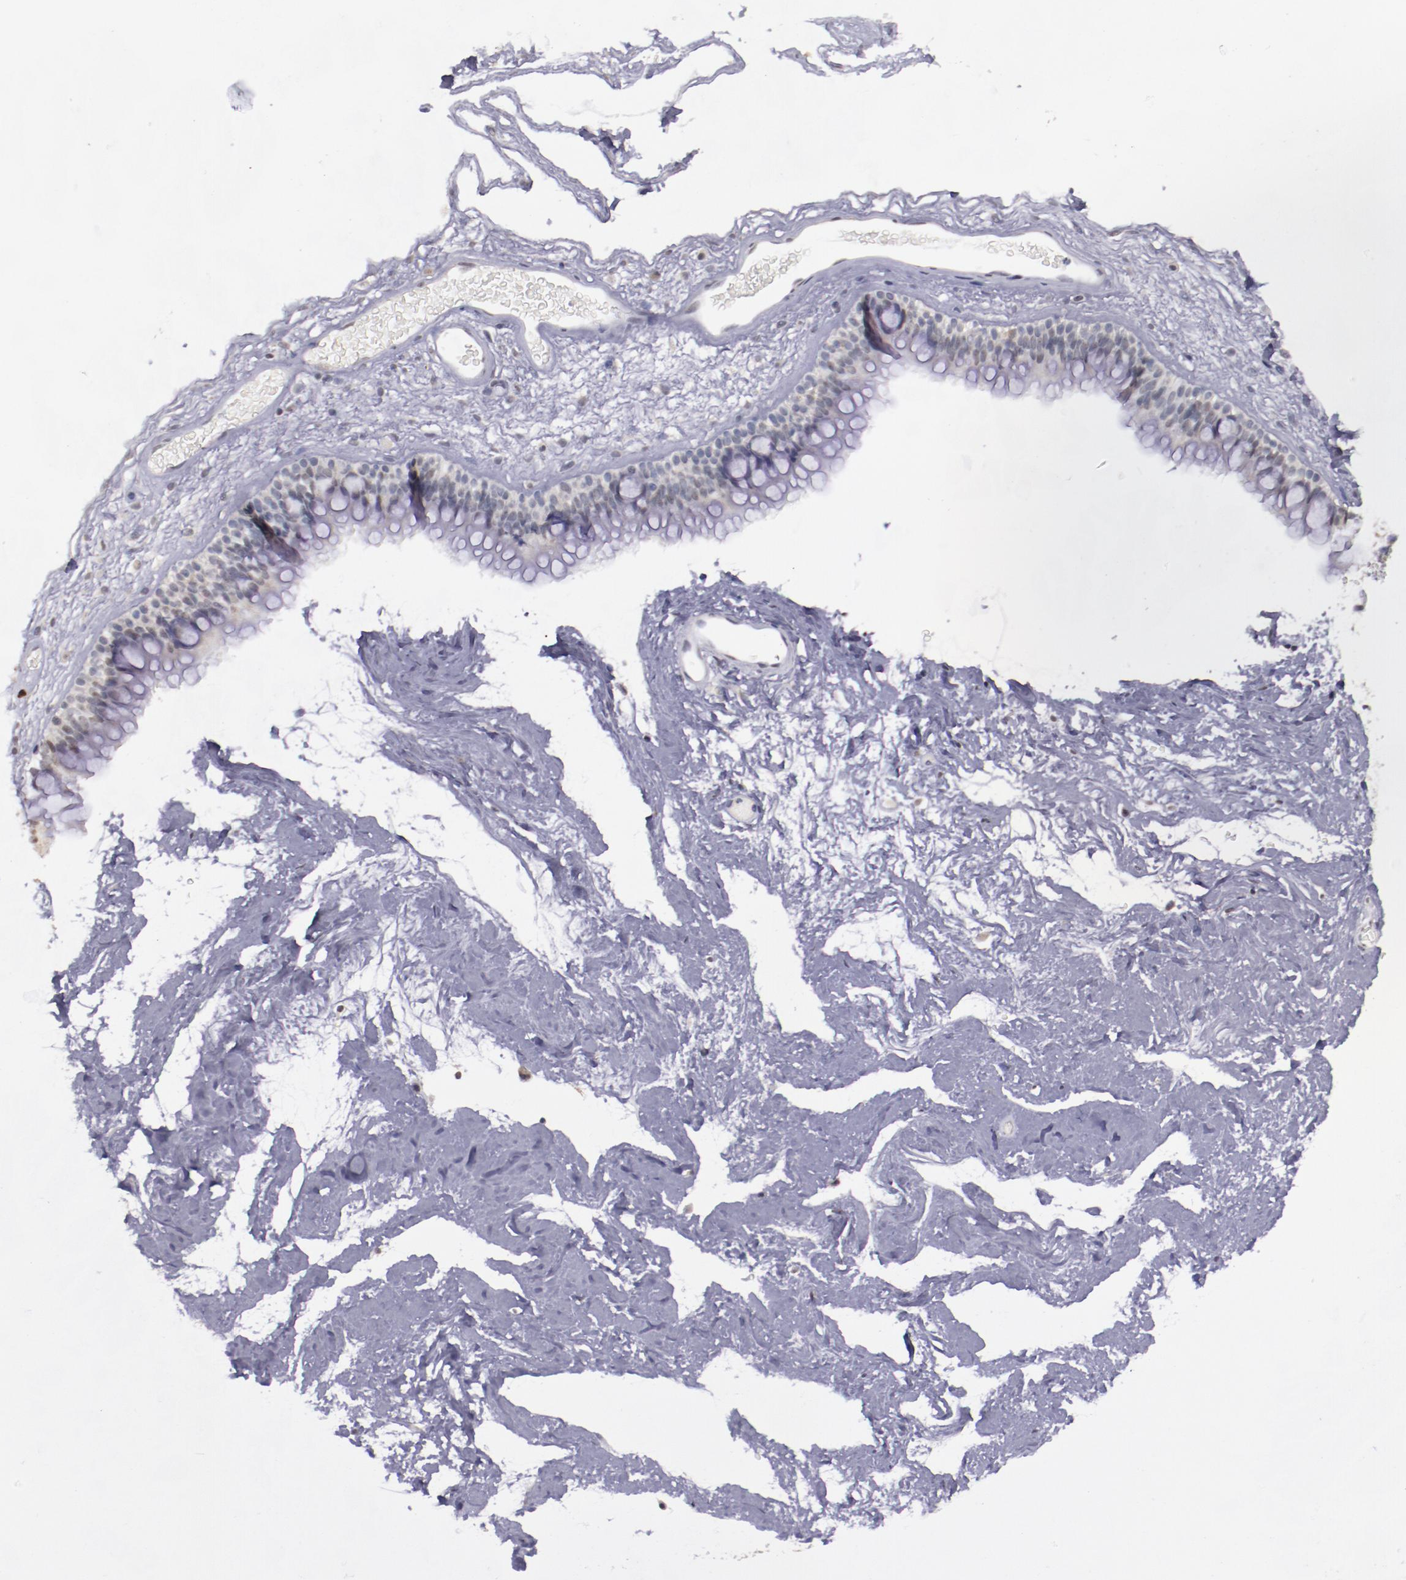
{"staining": {"intensity": "weak", "quantity": "25%-75%", "location": "nuclear"}, "tissue": "nasopharynx", "cell_type": "Respiratory epithelial cells", "image_type": "normal", "snomed": [{"axis": "morphology", "description": "Normal tissue, NOS"}, {"axis": "morphology", "description": "Inflammation, NOS"}, {"axis": "topography", "description": "Nasopharynx"}], "caption": "This is a photomicrograph of IHC staining of benign nasopharynx, which shows weak positivity in the nuclear of respiratory epithelial cells.", "gene": "NRXN3", "patient": {"sex": "male", "age": 48}}